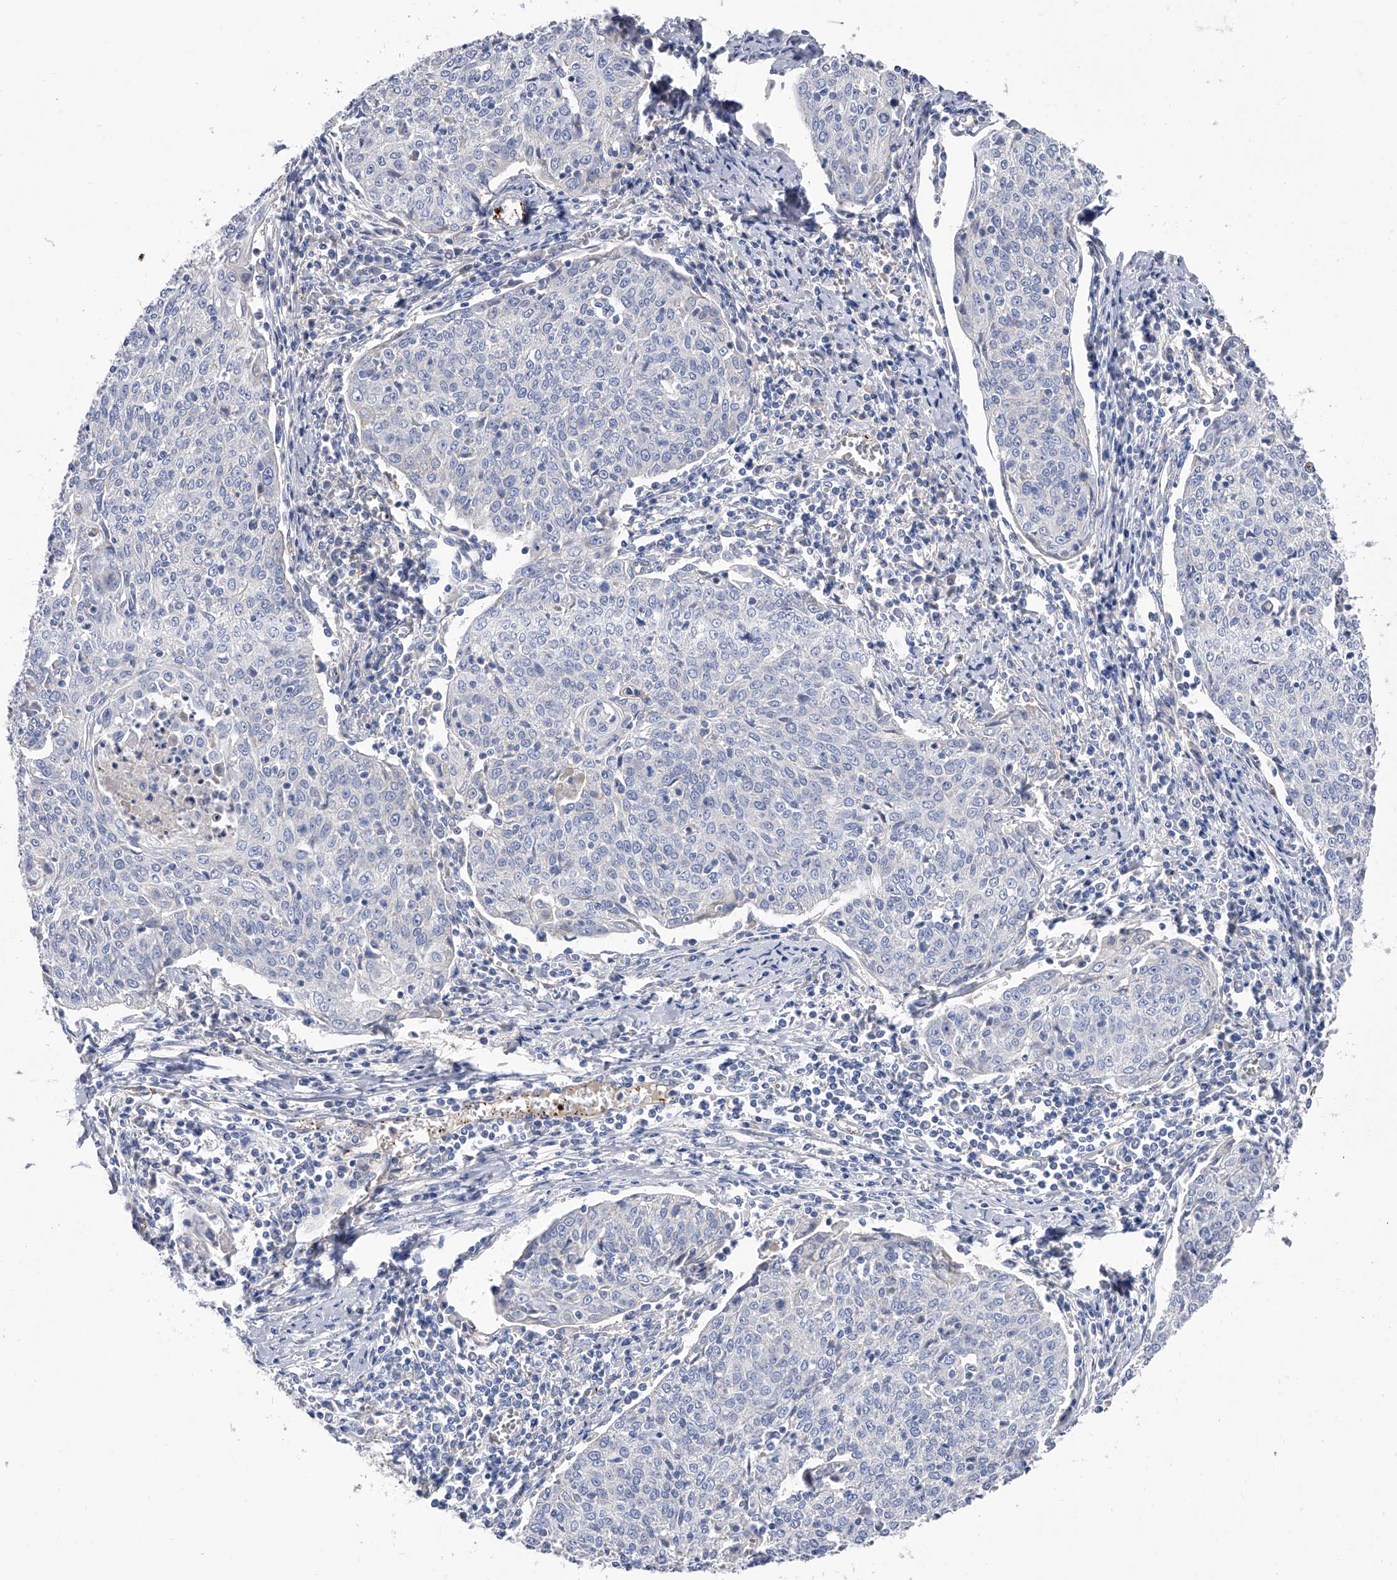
{"staining": {"intensity": "negative", "quantity": "none", "location": "none"}, "tissue": "cervical cancer", "cell_type": "Tumor cells", "image_type": "cancer", "snomed": [{"axis": "morphology", "description": "Squamous cell carcinoma, NOS"}, {"axis": "topography", "description": "Cervix"}], "caption": "Squamous cell carcinoma (cervical) was stained to show a protein in brown. There is no significant staining in tumor cells.", "gene": "RWDD2A", "patient": {"sex": "female", "age": 48}}